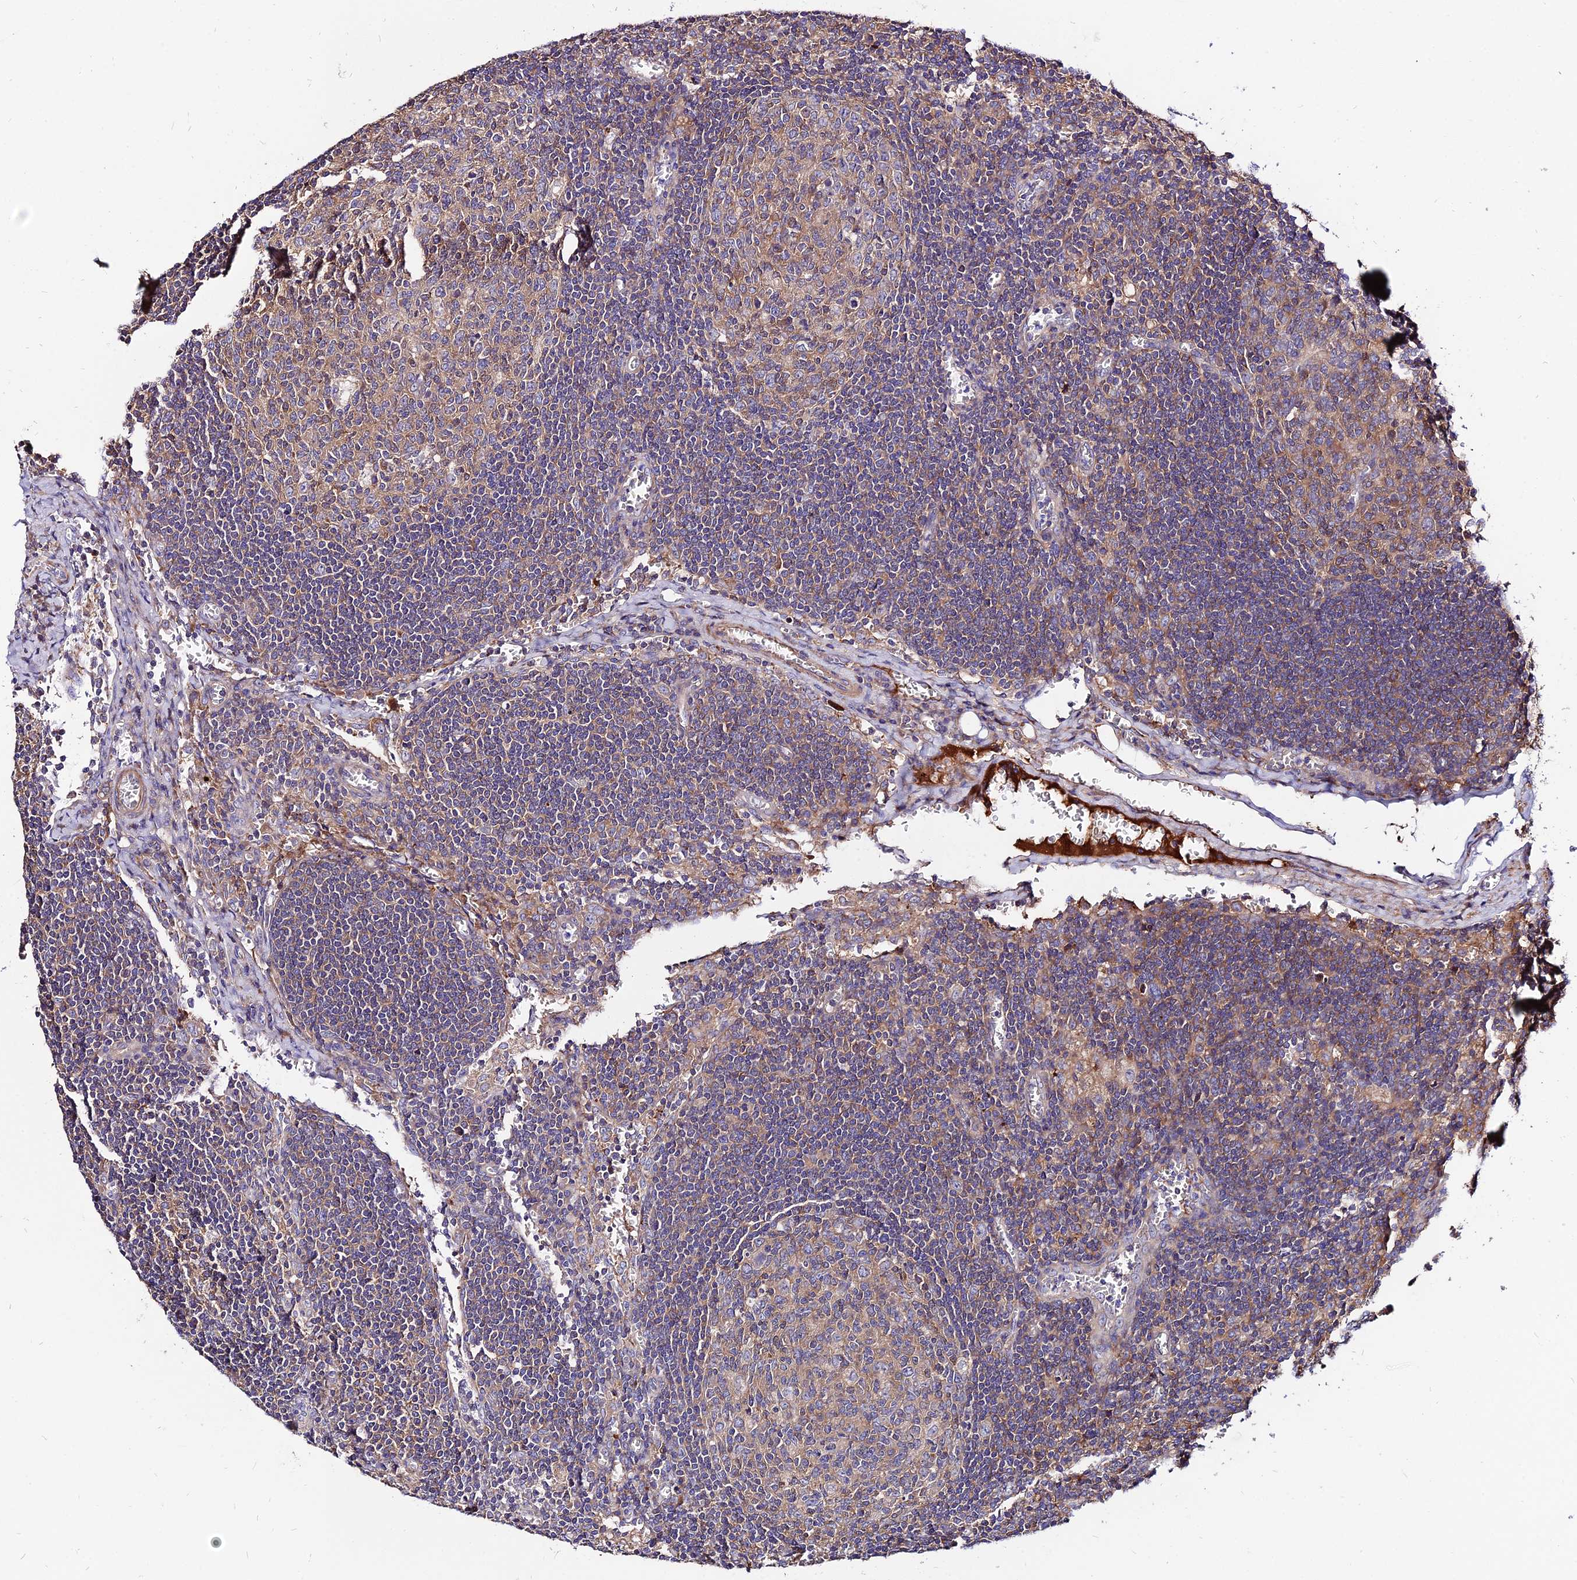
{"staining": {"intensity": "weak", "quantity": "25%-75%", "location": "cytoplasmic/membranous"}, "tissue": "lymph node", "cell_type": "Germinal center cells", "image_type": "normal", "snomed": [{"axis": "morphology", "description": "Normal tissue, NOS"}, {"axis": "topography", "description": "Lymph node"}], "caption": "The immunohistochemical stain shows weak cytoplasmic/membranous staining in germinal center cells of unremarkable lymph node.", "gene": "PYM1", "patient": {"sex": "female", "age": 73}}